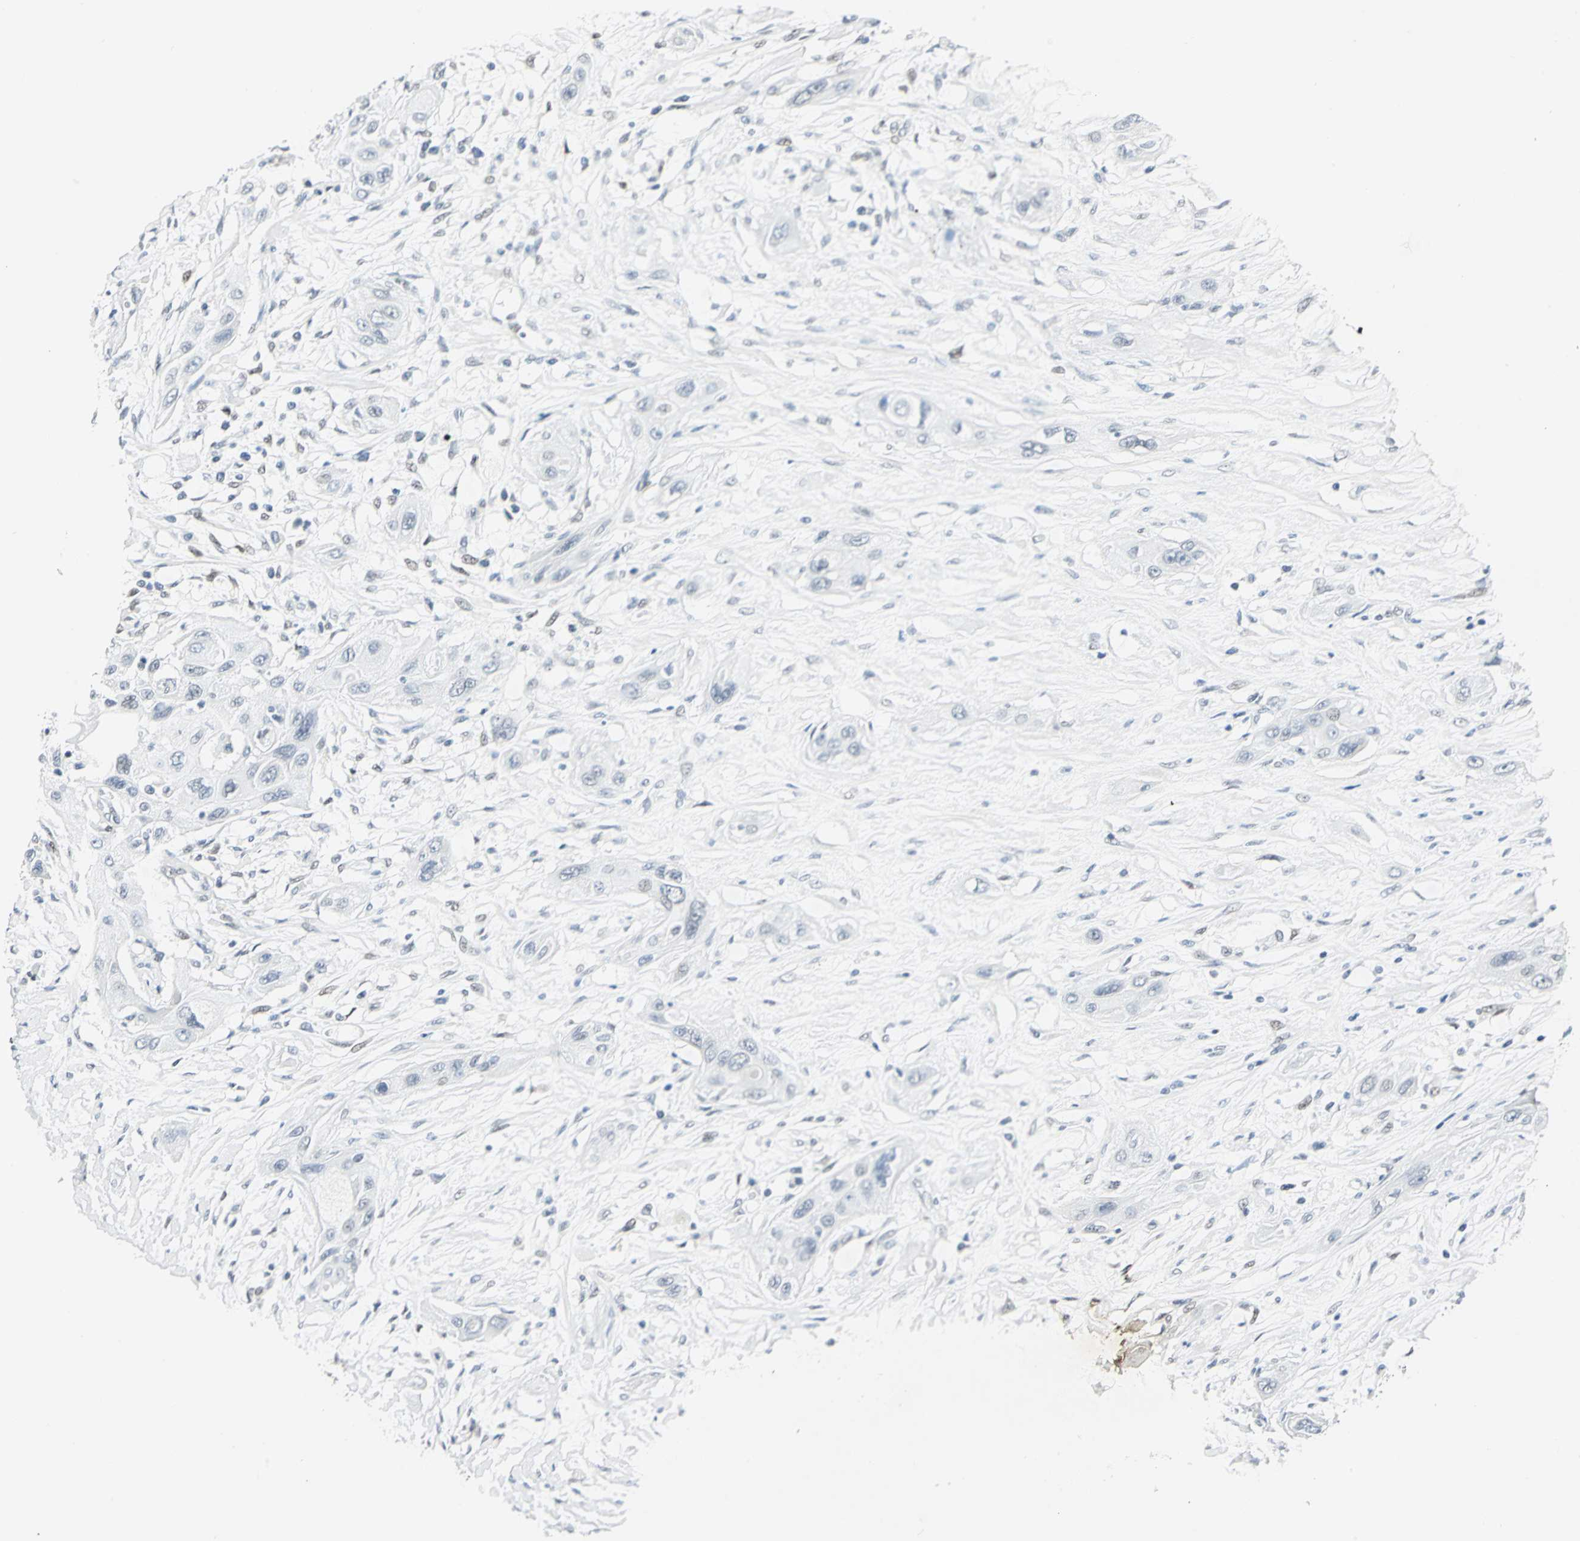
{"staining": {"intensity": "negative", "quantity": "none", "location": "none"}, "tissue": "lung cancer", "cell_type": "Tumor cells", "image_type": "cancer", "snomed": [{"axis": "morphology", "description": "Squamous cell carcinoma, NOS"}, {"axis": "topography", "description": "Lung"}], "caption": "This is an IHC image of lung cancer. There is no positivity in tumor cells.", "gene": "MEIS2", "patient": {"sex": "female", "age": 47}}